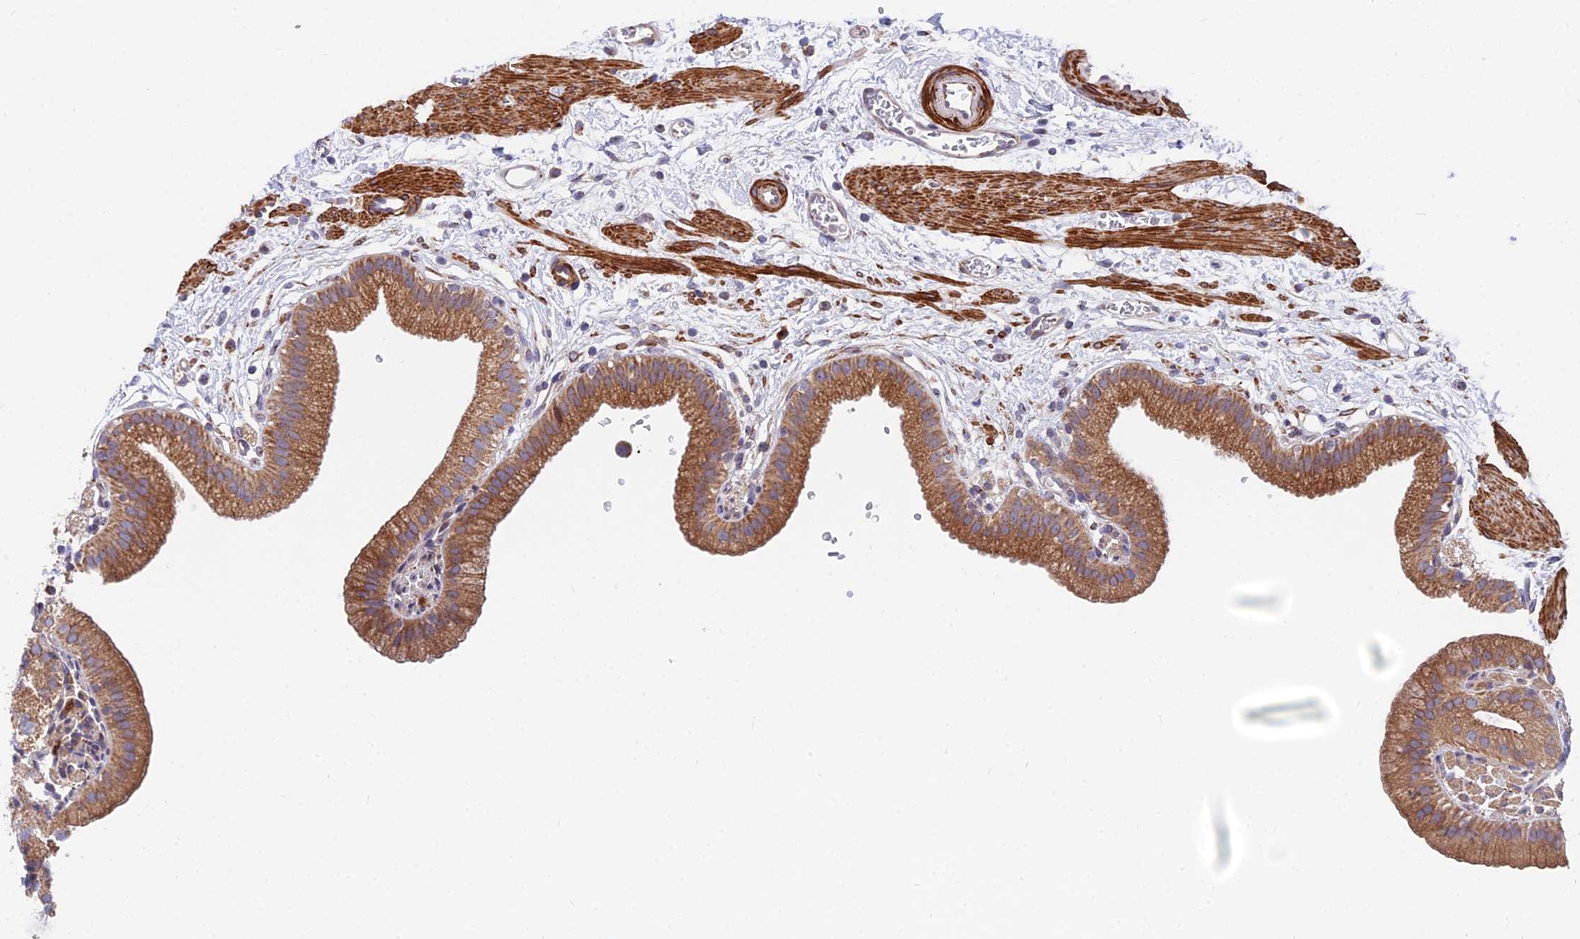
{"staining": {"intensity": "moderate", "quantity": ">75%", "location": "cytoplasmic/membranous"}, "tissue": "gallbladder", "cell_type": "Glandular cells", "image_type": "normal", "snomed": [{"axis": "morphology", "description": "Normal tissue, NOS"}, {"axis": "topography", "description": "Gallbladder"}], "caption": "High-magnification brightfield microscopy of unremarkable gallbladder stained with DAB (brown) and counterstained with hematoxylin (blue). glandular cells exhibit moderate cytoplasmic/membranous positivity is seen in about>75% of cells. The staining is performed using DAB (3,3'-diaminobenzidine) brown chromogen to label protein expression. The nuclei are counter-stained blue using hematoxylin.", "gene": "TBC1D20", "patient": {"sex": "male", "age": 55}}